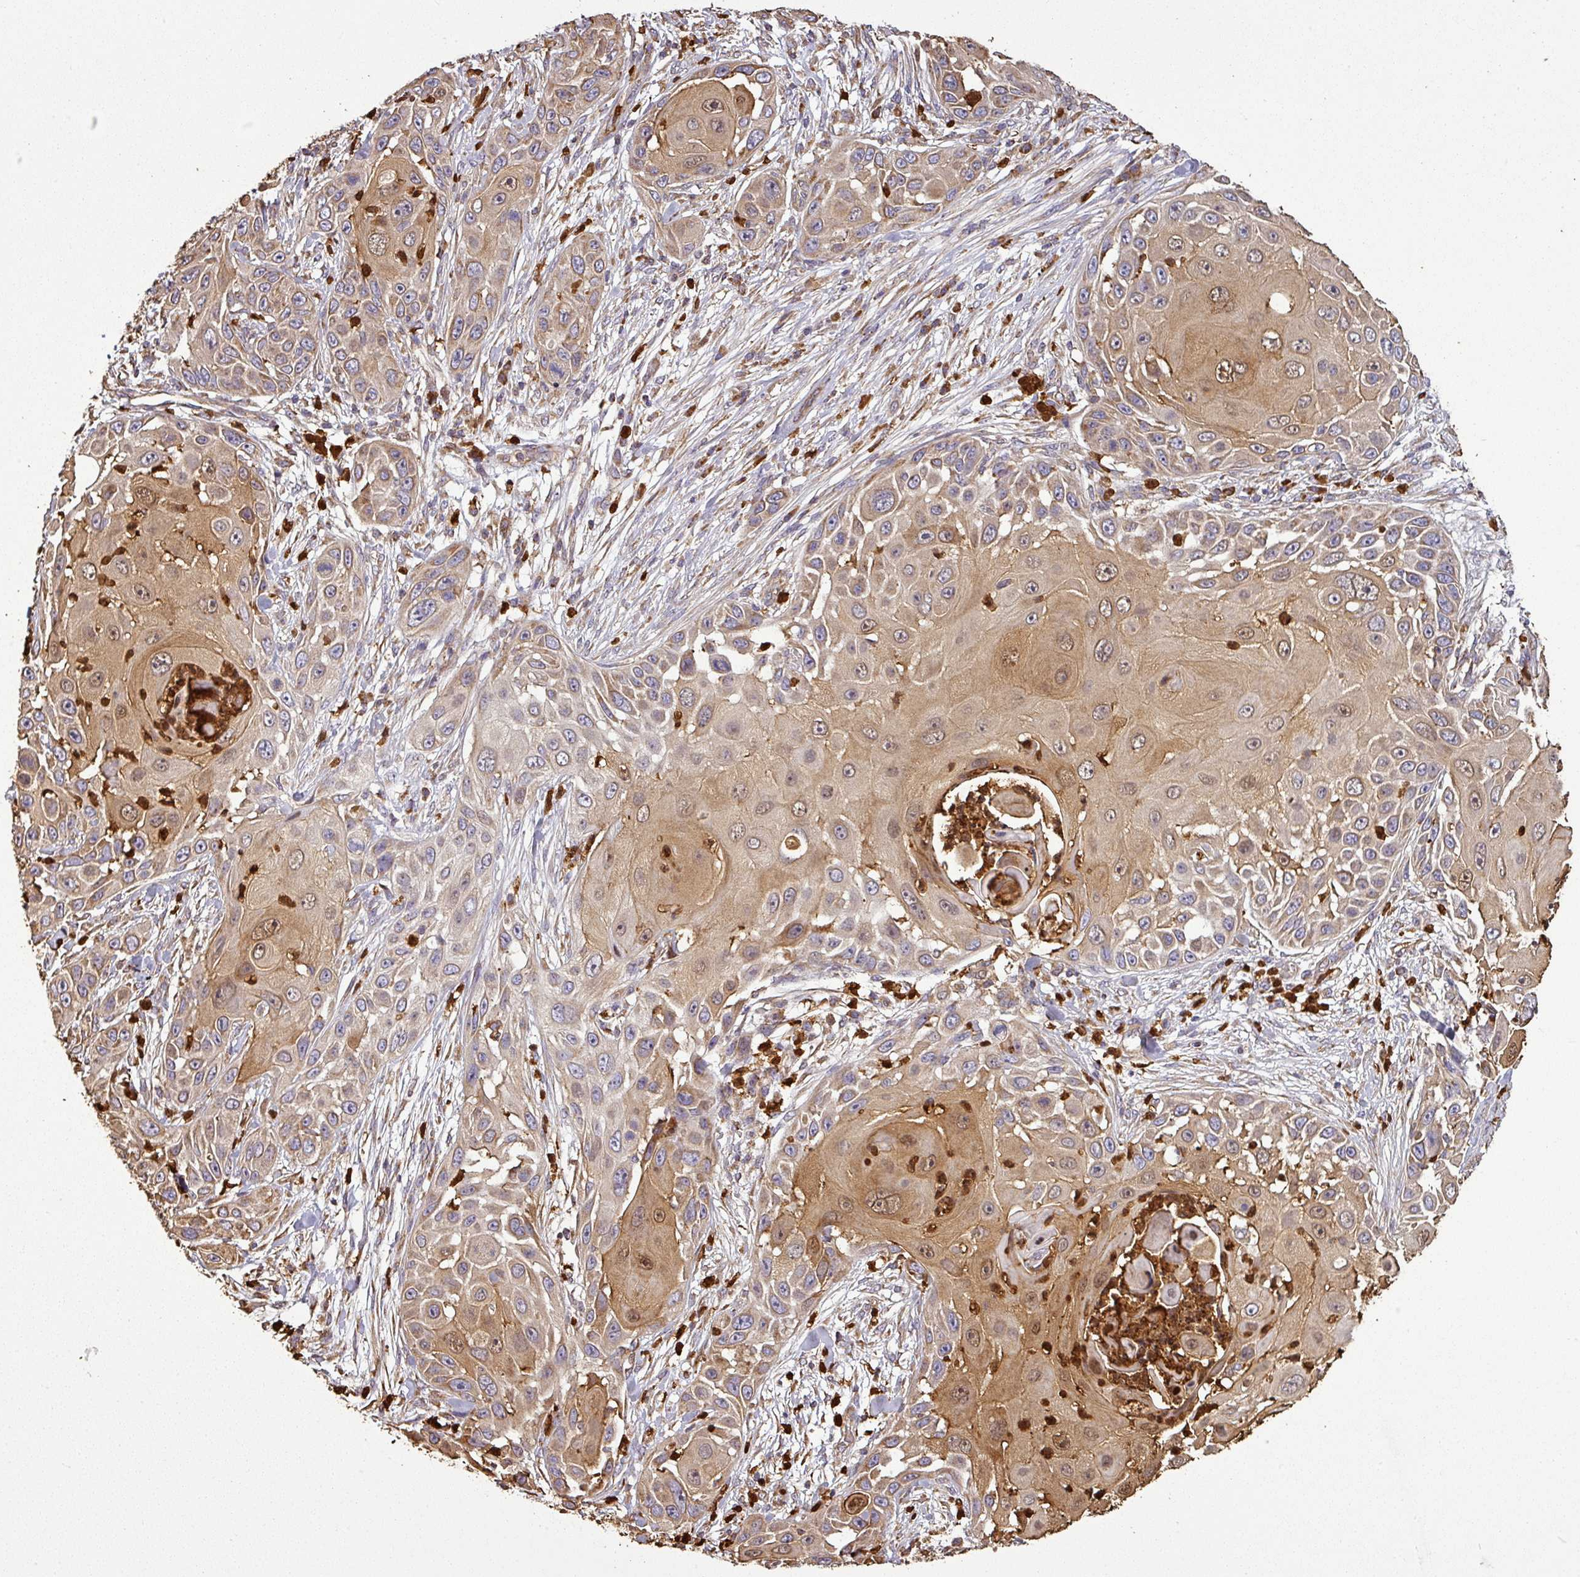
{"staining": {"intensity": "moderate", "quantity": ">75%", "location": "cytoplasmic/membranous"}, "tissue": "skin cancer", "cell_type": "Tumor cells", "image_type": "cancer", "snomed": [{"axis": "morphology", "description": "Squamous cell carcinoma, NOS"}, {"axis": "topography", "description": "Skin"}], "caption": "Immunohistochemistry photomicrograph of neoplastic tissue: skin cancer (squamous cell carcinoma) stained using IHC reveals medium levels of moderate protein expression localized specifically in the cytoplasmic/membranous of tumor cells, appearing as a cytoplasmic/membranous brown color.", "gene": "PLEKHM1", "patient": {"sex": "female", "age": 44}}